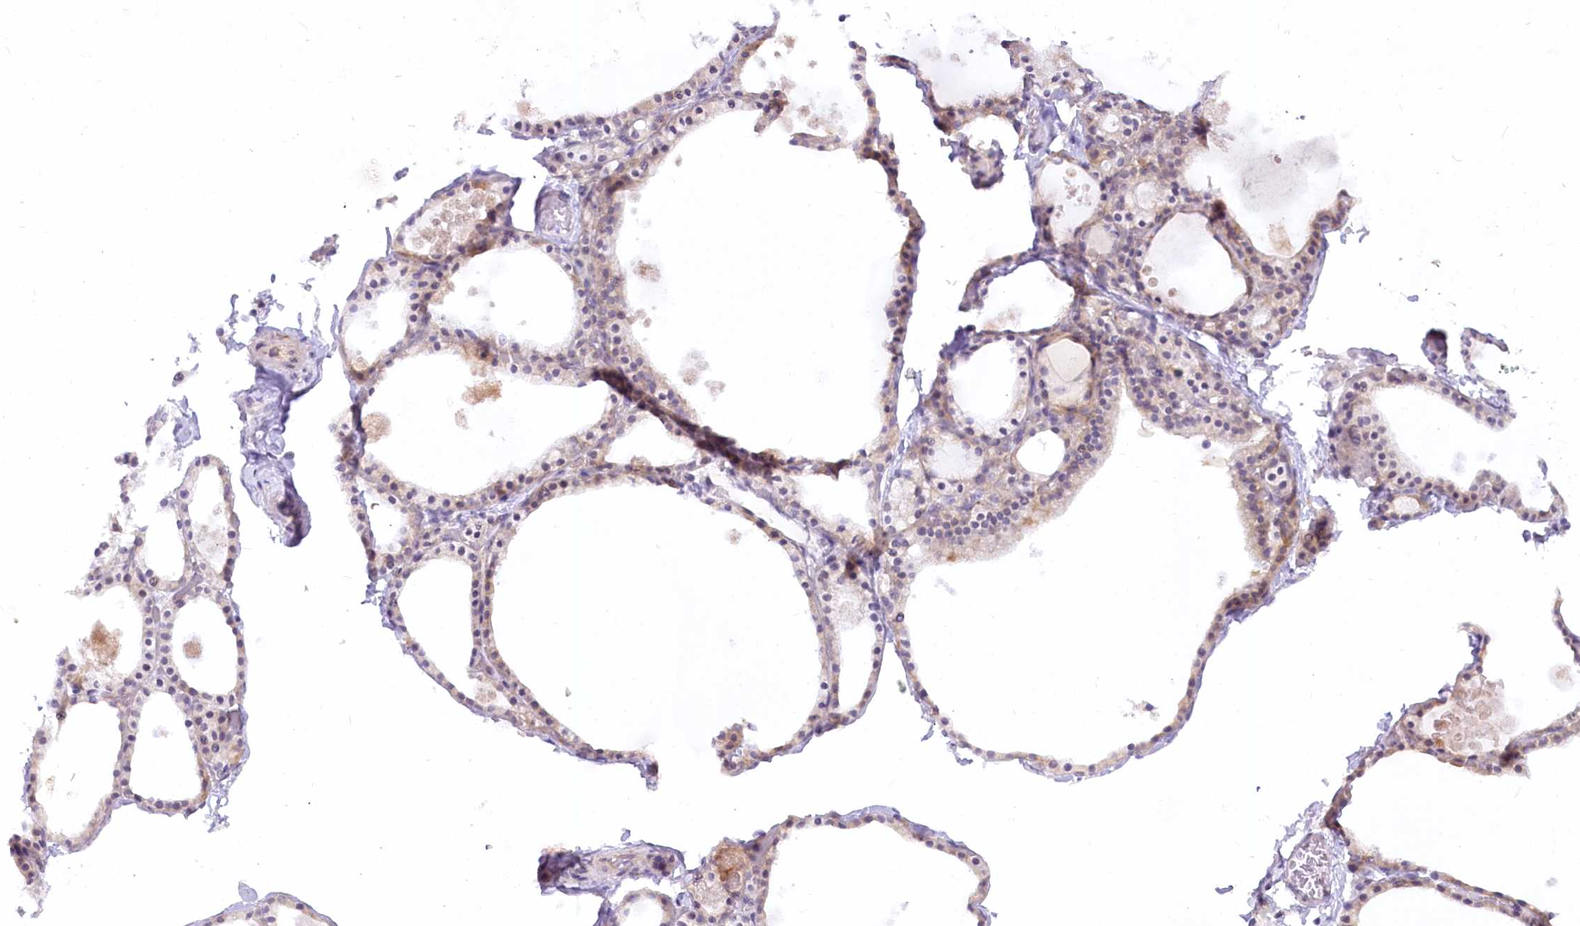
{"staining": {"intensity": "weak", "quantity": "25%-75%", "location": "cytoplasmic/membranous"}, "tissue": "thyroid gland", "cell_type": "Glandular cells", "image_type": "normal", "snomed": [{"axis": "morphology", "description": "Normal tissue, NOS"}, {"axis": "topography", "description": "Thyroid gland"}], "caption": "Immunohistochemistry (IHC) staining of unremarkable thyroid gland, which exhibits low levels of weak cytoplasmic/membranous positivity in about 25%-75% of glandular cells indicating weak cytoplasmic/membranous protein expression. The staining was performed using DAB (brown) for protein detection and nuclei were counterstained in hematoxylin (blue).", "gene": "EFHC2", "patient": {"sex": "male", "age": 56}}